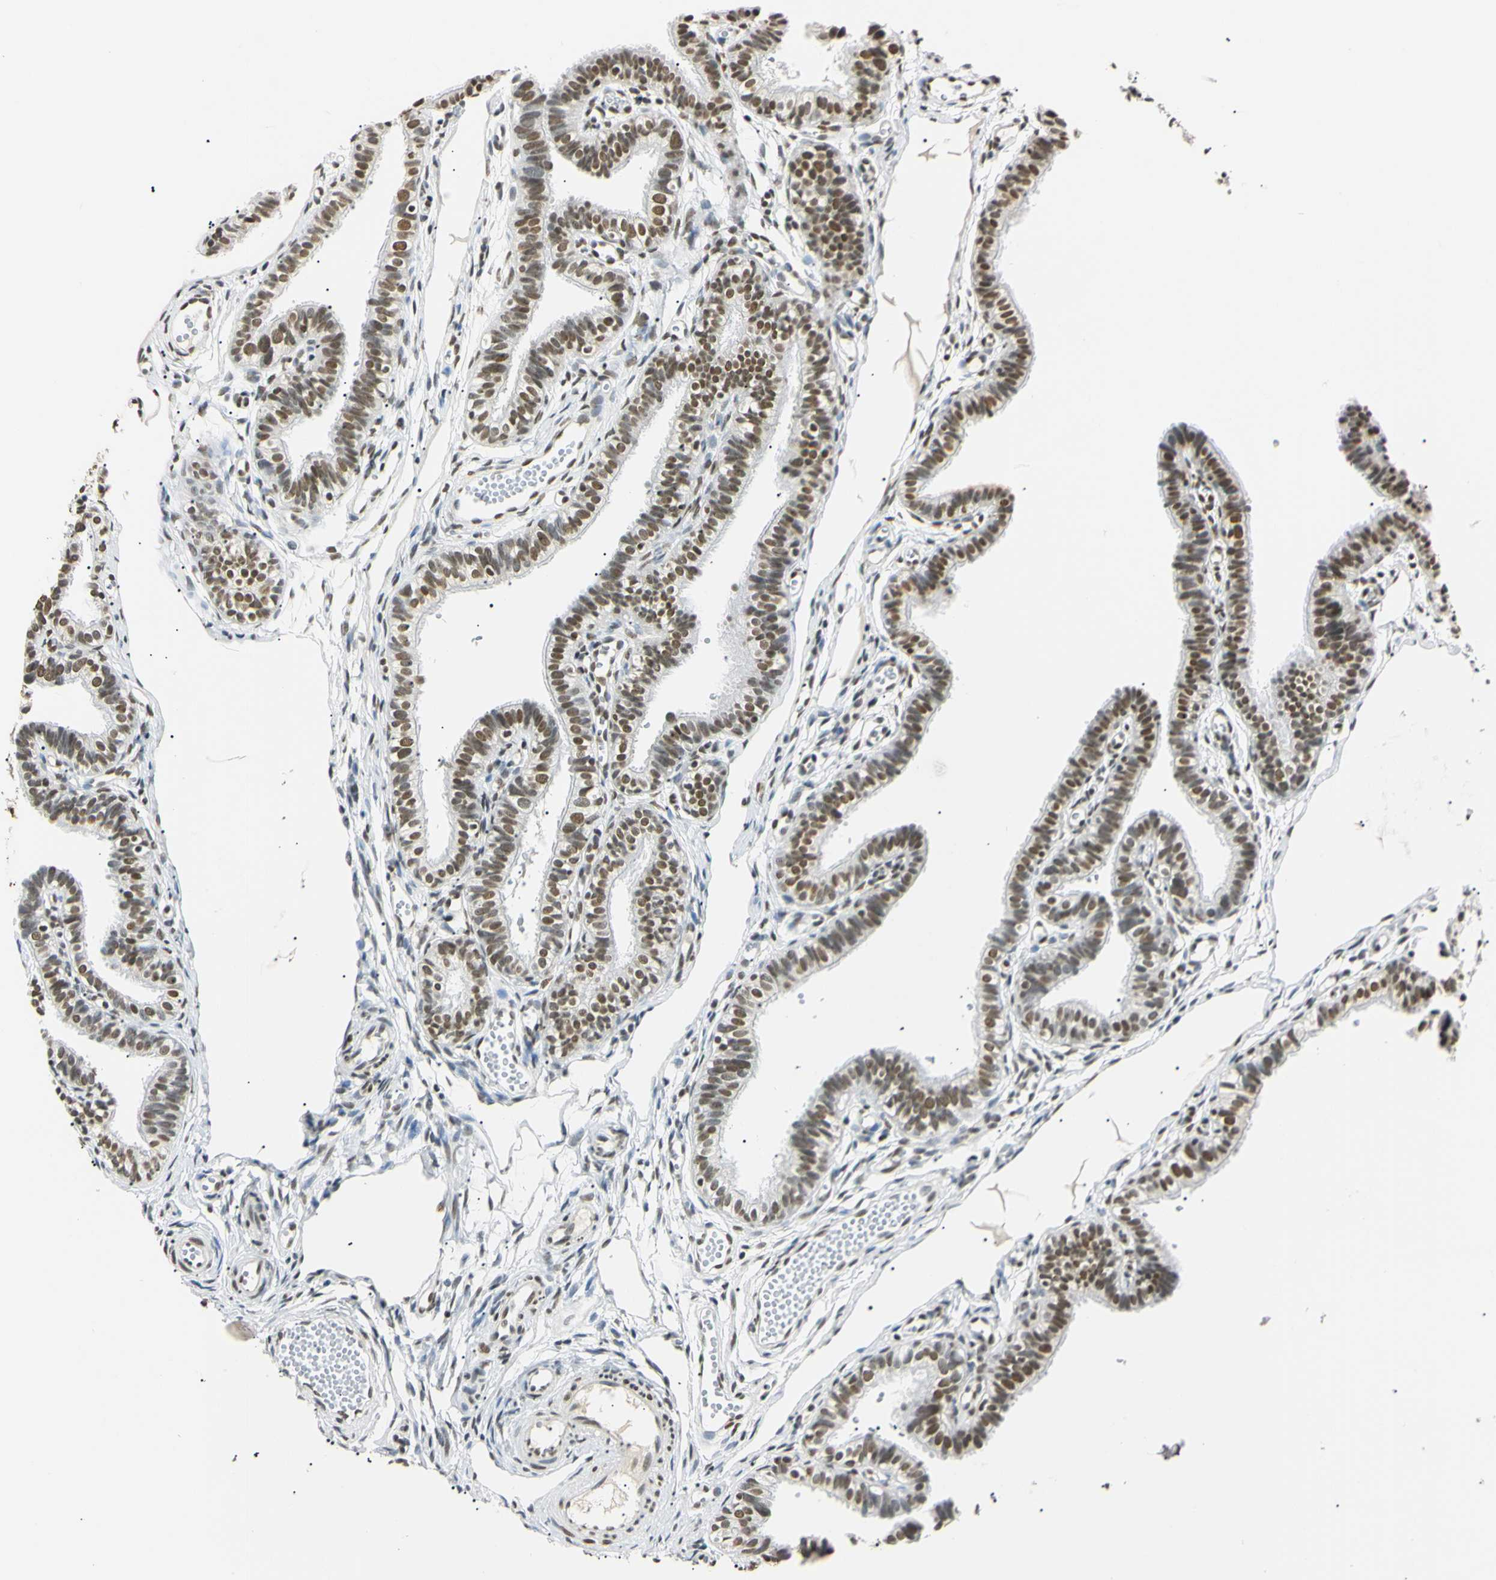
{"staining": {"intensity": "strong", "quantity": ">75%", "location": "nuclear"}, "tissue": "fallopian tube", "cell_type": "Glandular cells", "image_type": "normal", "snomed": [{"axis": "morphology", "description": "Normal tissue, NOS"}, {"axis": "topography", "description": "Fallopian tube"}, {"axis": "topography", "description": "Placenta"}], "caption": "This is an image of IHC staining of normal fallopian tube, which shows strong expression in the nuclear of glandular cells.", "gene": "SMARCA5", "patient": {"sex": "female", "age": 34}}